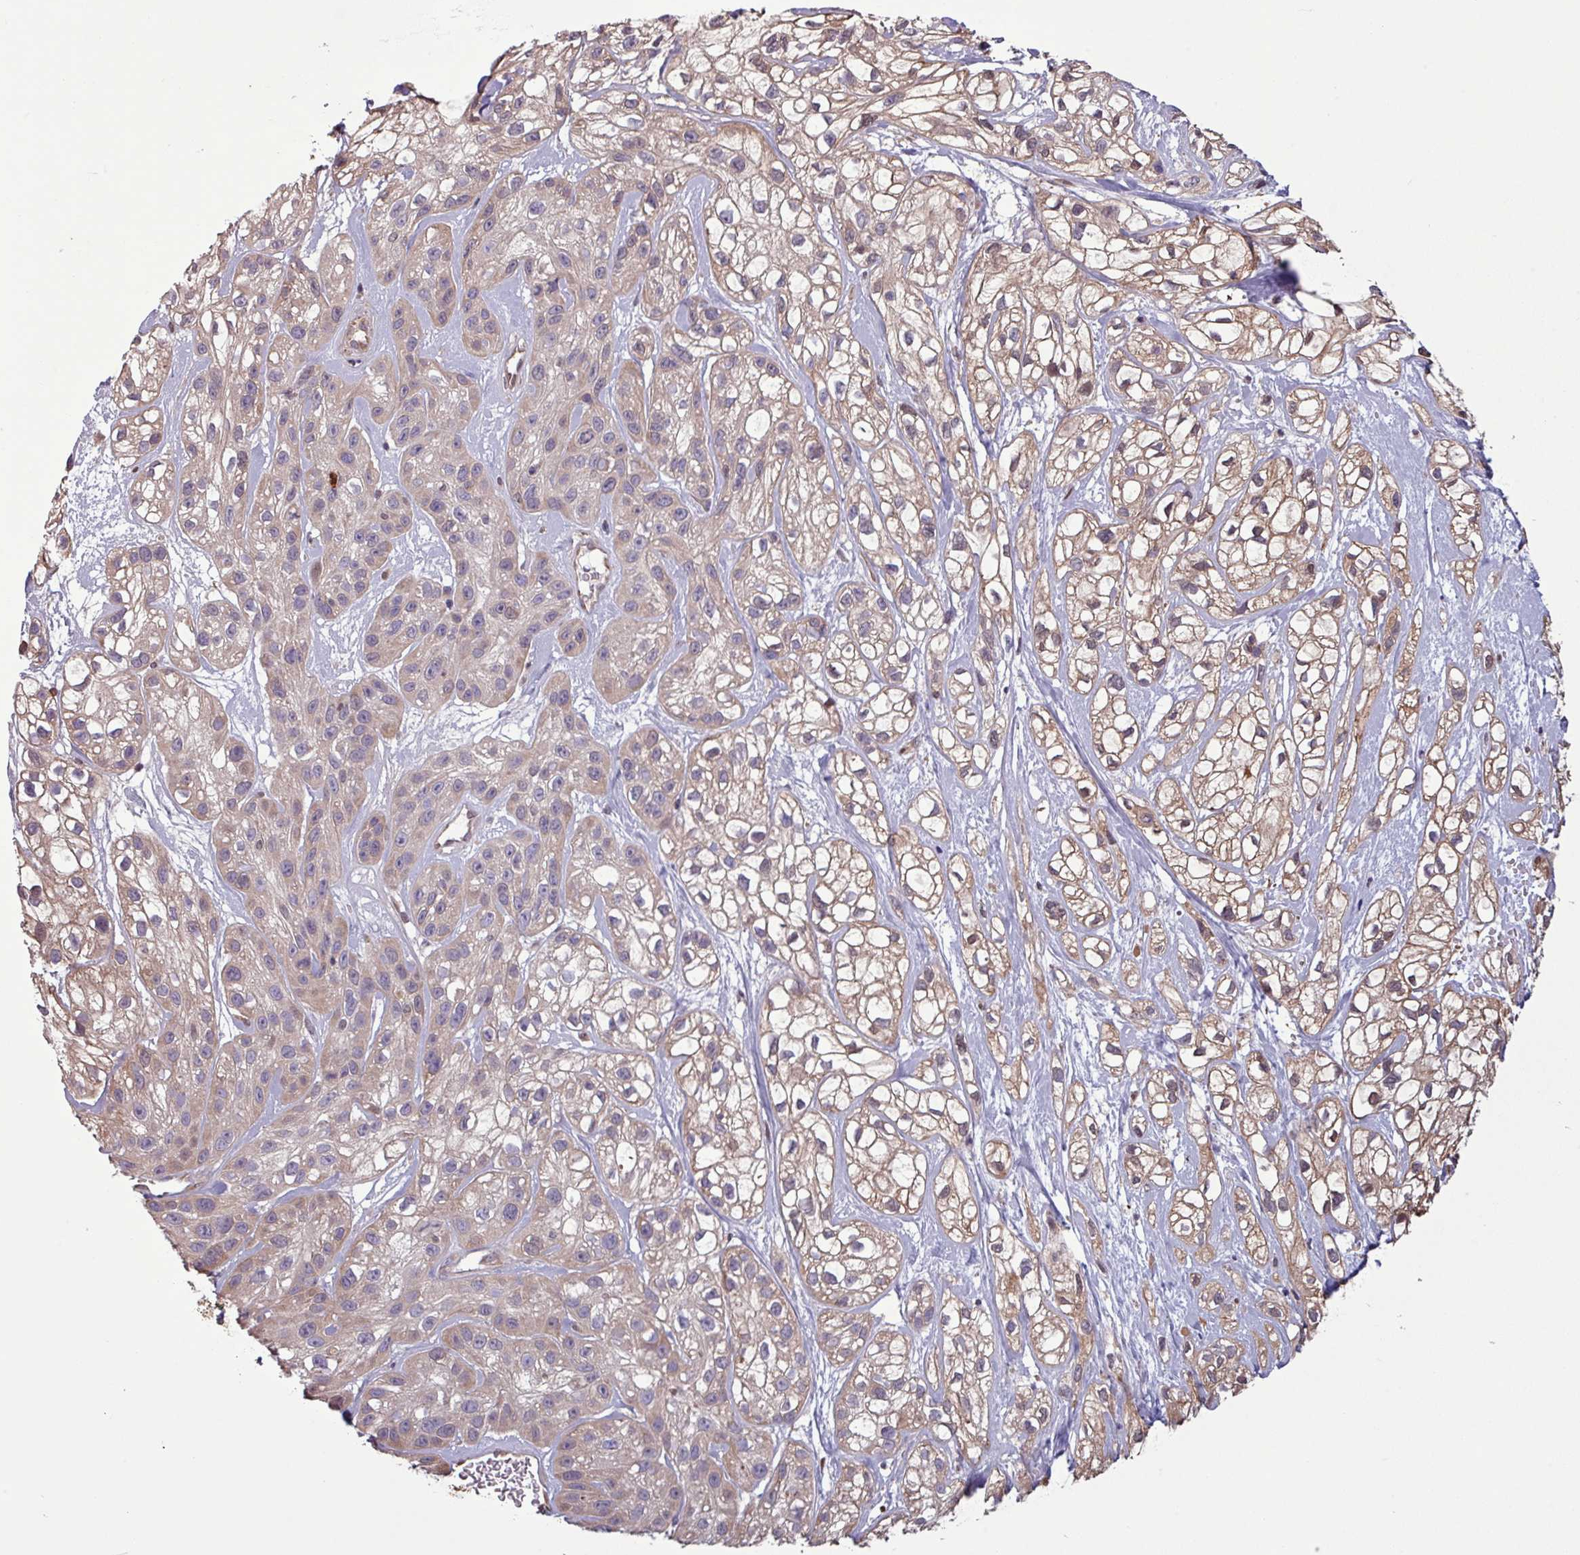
{"staining": {"intensity": "weak", "quantity": ">75%", "location": "cytoplasmic/membranous"}, "tissue": "skin cancer", "cell_type": "Tumor cells", "image_type": "cancer", "snomed": [{"axis": "morphology", "description": "Squamous cell carcinoma, NOS"}, {"axis": "topography", "description": "Skin"}], "caption": "Immunohistochemical staining of skin cancer (squamous cell carcinoma) displays weak cytoplasmic/membranous protein staining in approximately >75% of tumor cells.", "gene": "PDPR", "patient": {"sex": "male", "age": 82}}